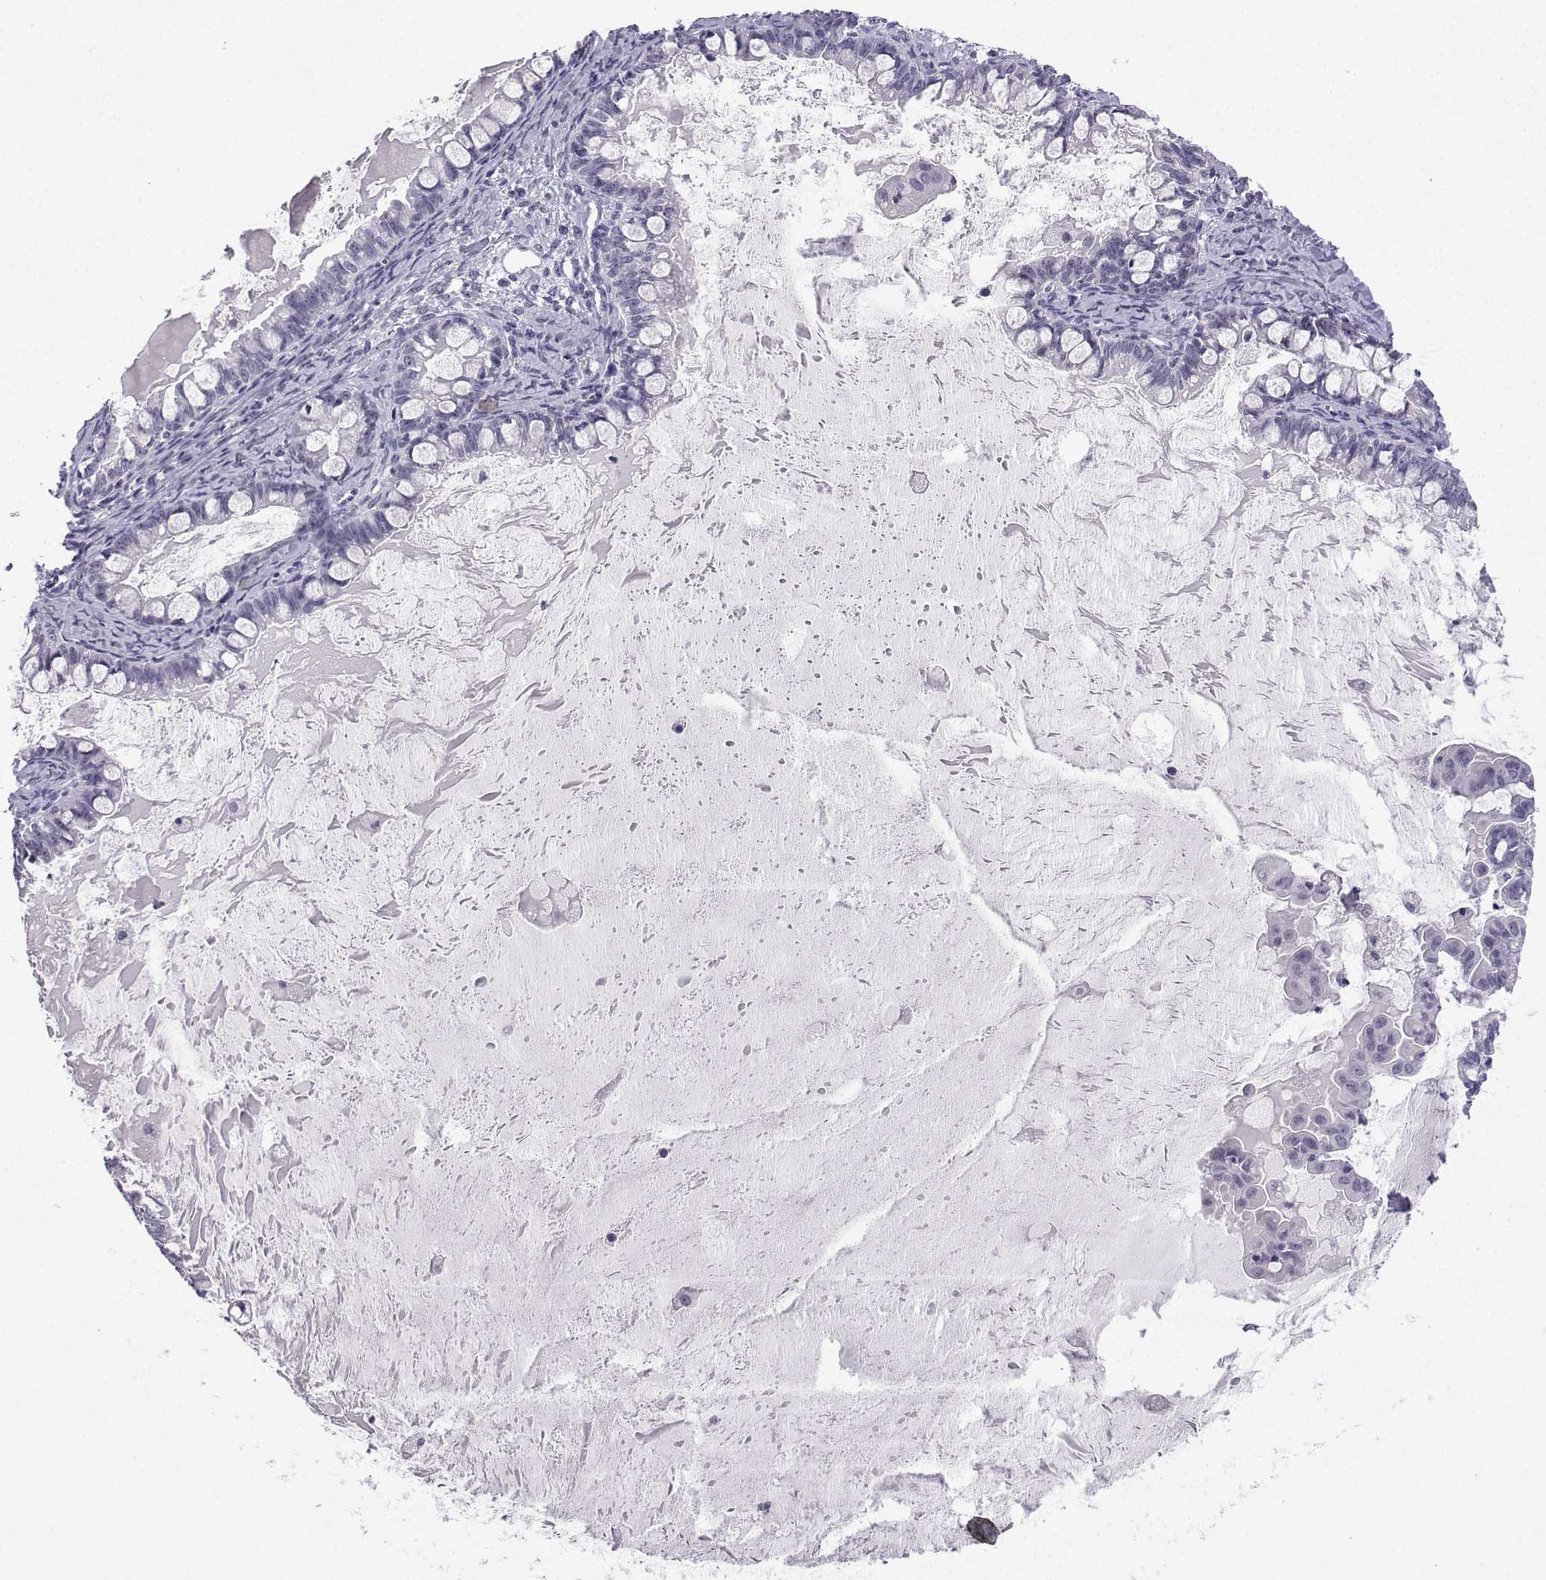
{"staining": {"intensity": "negative", "quantity": "none", "location": "none"}, "tissue": "ovarian cancer", "cell_type": "Tumor cells", "image_type": "cancer", "snomed": [{"axis": "morphology", "description": "Cystadenocarcinoma, mucinous, NOS"}, {"axis": "topography", "description": "Ovary"}], "caption": "The immunohistochemistry micrograph has no significant positivity in tumor cells of ovarian cancer (mucinous cystadenocarcinoma) tissue.", "gene": "MRGBP", "patient": {"sex": "female", "age": 63}}